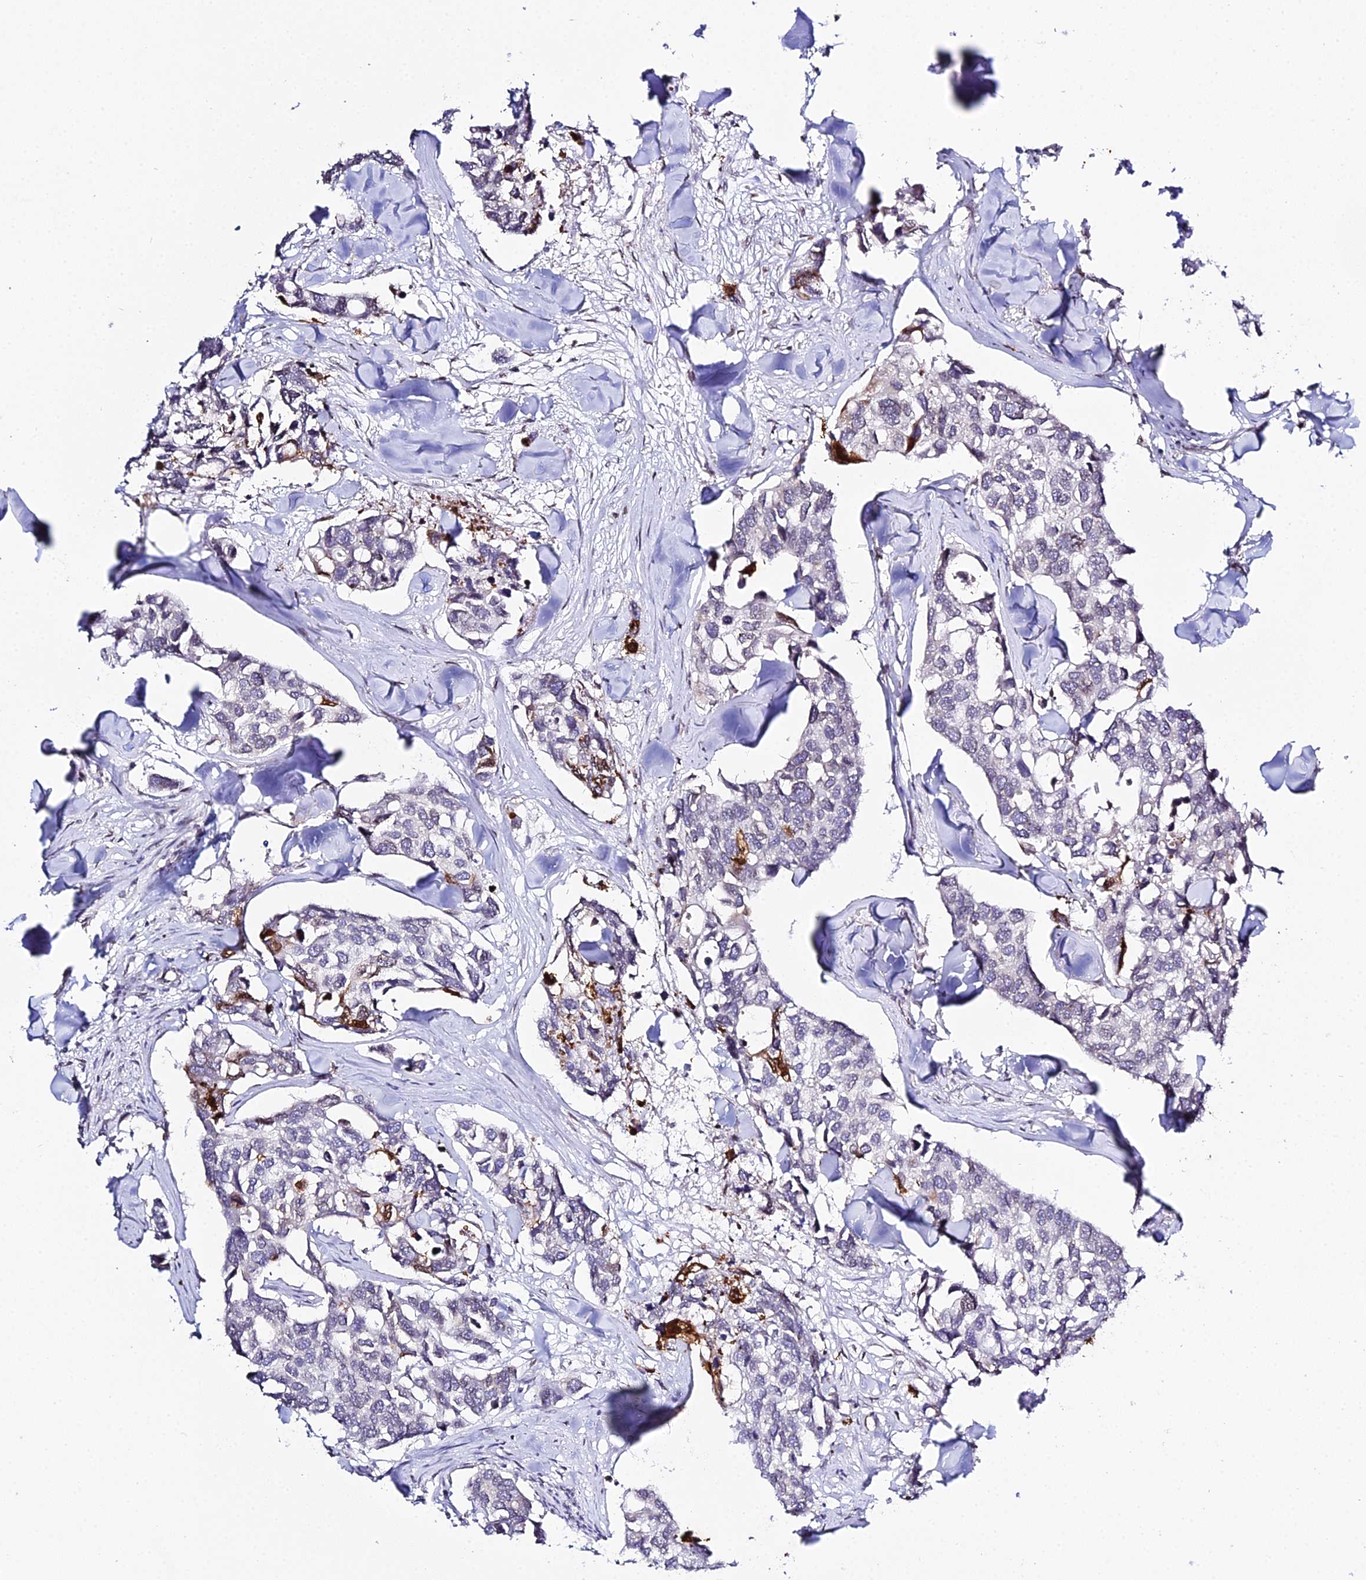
{"staining": {"intensity": "negative", "quantity": "none", "location": "none"}, "tissue": "breast cancer", "cell_type": "Tumor cells", "image_type": "cancer", "snomed": [{"axis": "morphology", "description": "Duct carcinoma"}, {"axis": "topography", "description": "Breast"}], "caption": "There is no significant staining in tumor cells of breast cancer.", "gene": "MCM10", "patient": {"sex": "female", "age": 83}}